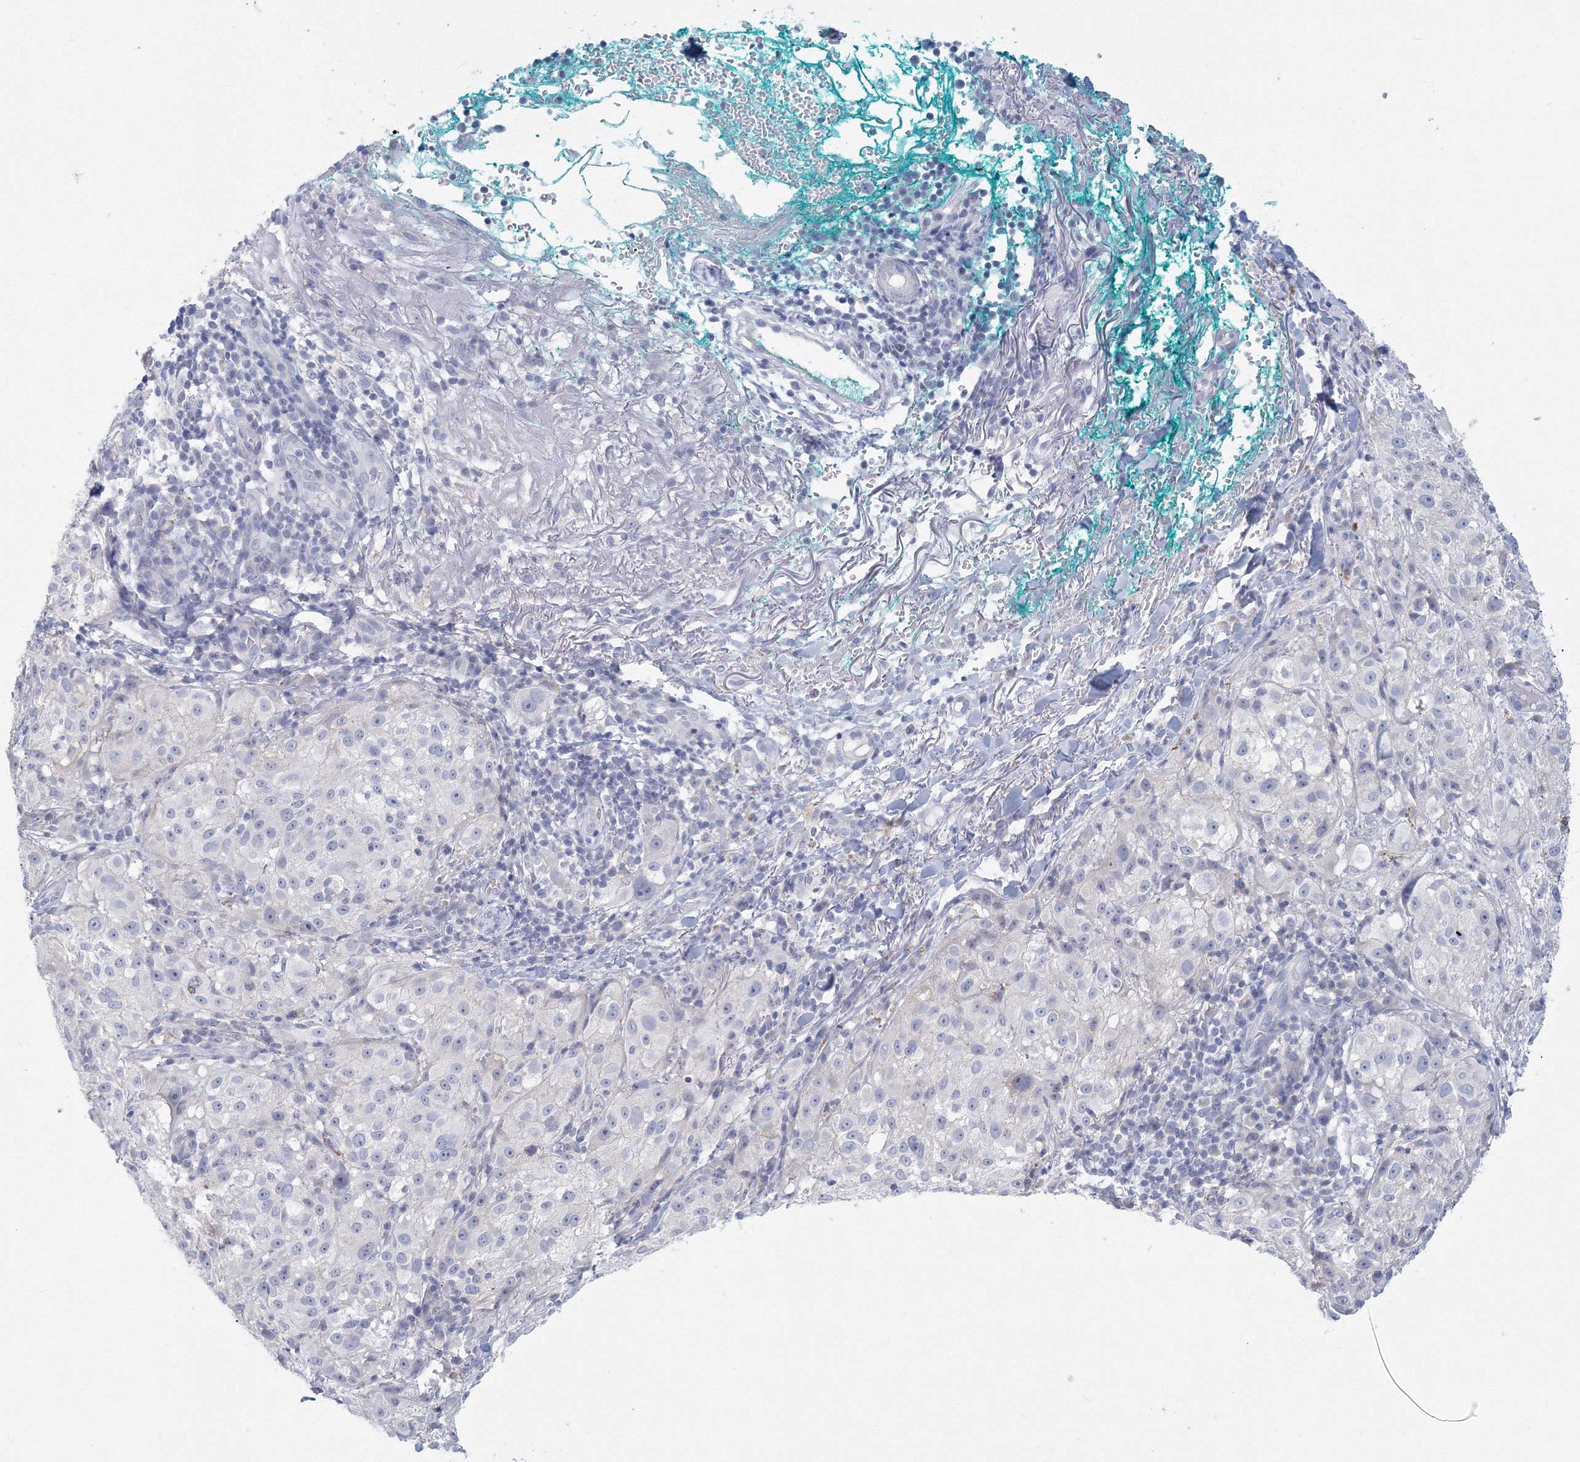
{"staining": {"intensity": "negative", "quantity": "none", "location": "none"}, "tissue": "melanoma", "cell_type": "Tumor cells", "image_type": "cancer", "snomed": [{"axis": "morphology", "description": "Necrosis, NOS"}, {"axis": "morphology", "description": "Malignant melanoma, NOS"}, {"axis": "topography", "description": "Skin"}], "caption": "Protein analysis of malignant melanoma demonstrates no significant staining in tumor cells. The staining was performed using DAB to visualize the protein expression in brown, while the nuclei were stained in blue with hematoxylin (Magnification: 20x).", "gene": "TACC2", "patient": {"sex": "female", "age": 87}}